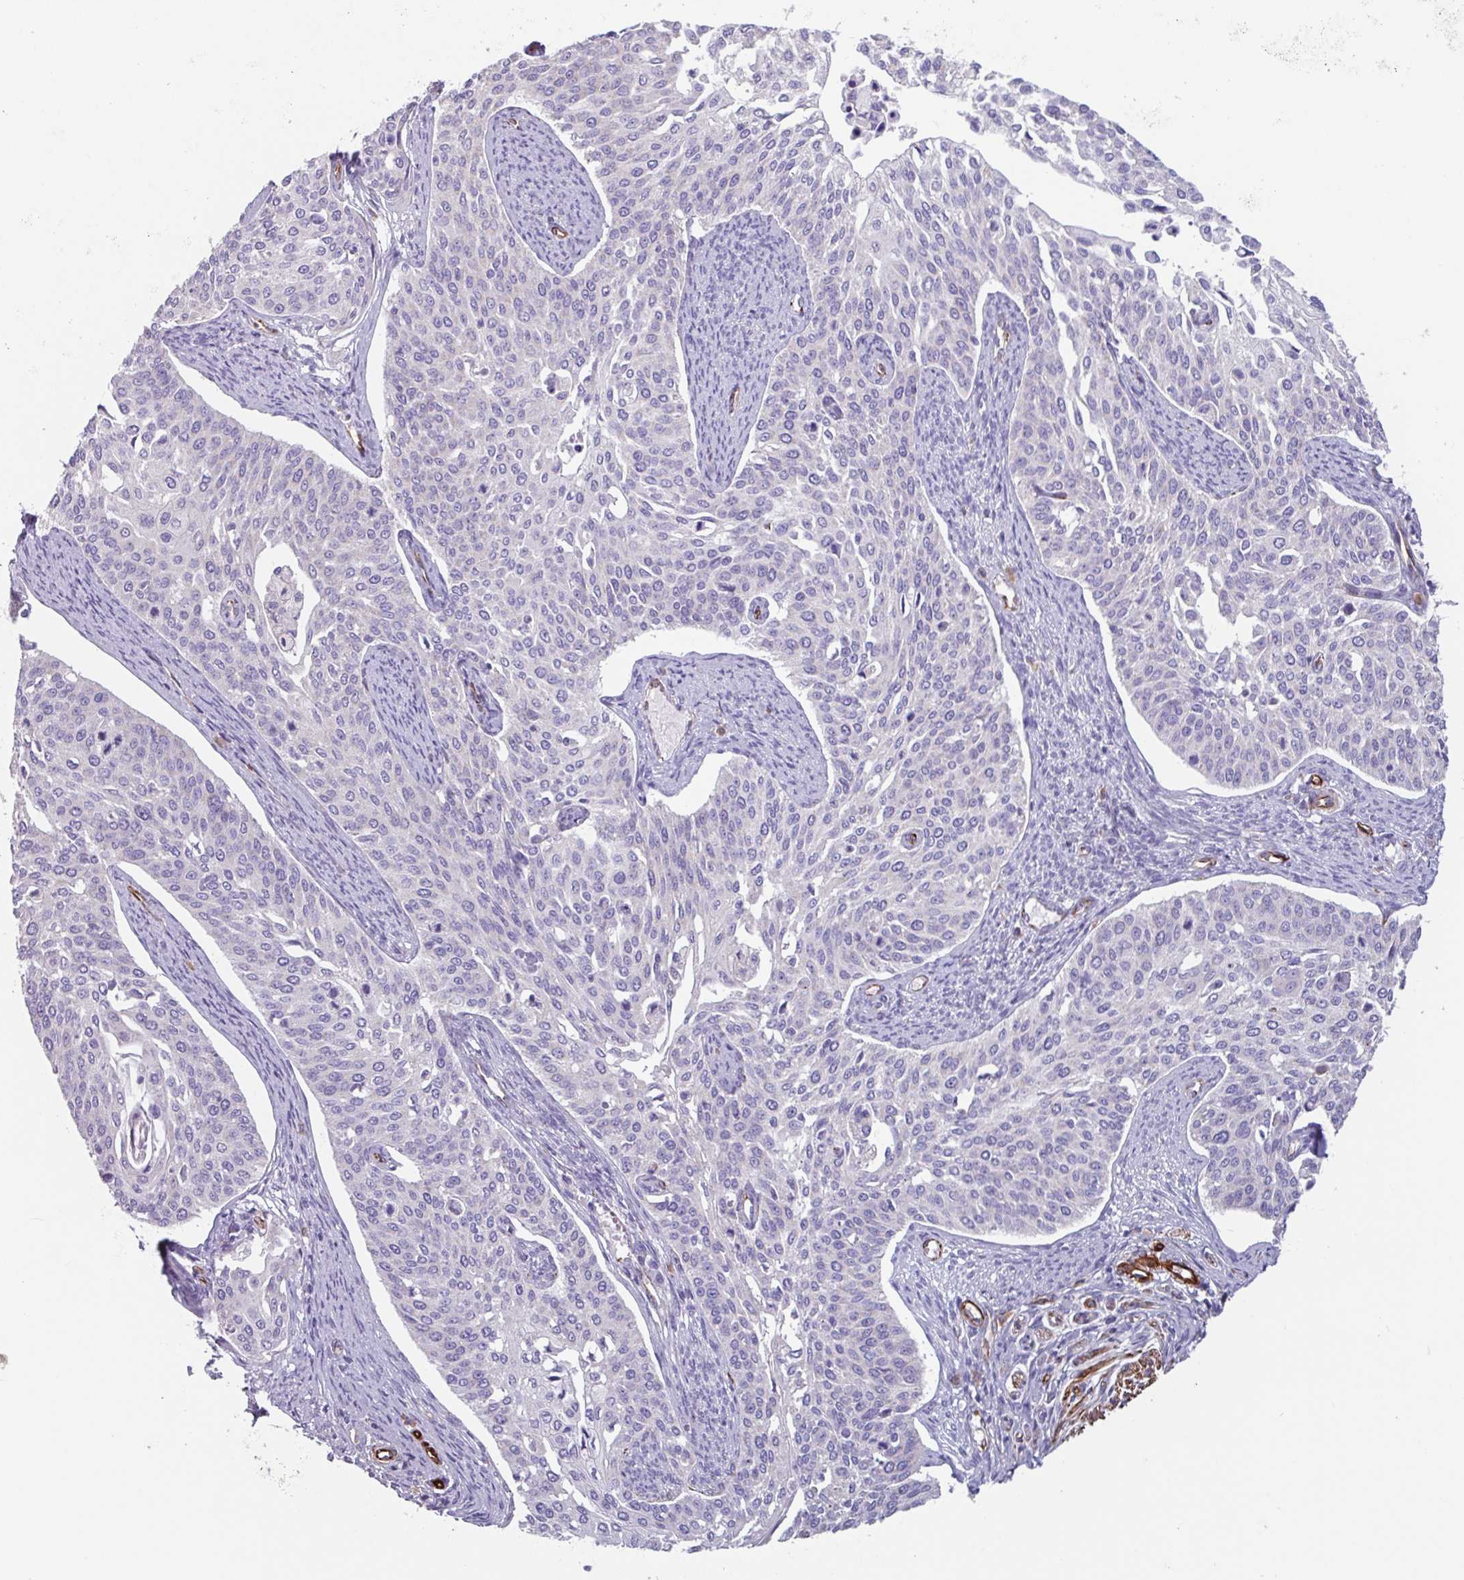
{"staining": {"intensity": "negative", "quantity": "none", "location": "none"}, "tissue": "cervical cancer", "cell_type": "Tumor cells", "image_type": "cancer", "snomed": [{"axis": "morphology", "description": "Squamous cell carcinoma, NOS"}, {"axis": "topography", "description": "Cervix"}], "caption": "Immunohistochemical staining of human cervical cancer reveals no significant expression in tumor cells.", "gene": "BTD", "patient": {"sex": "female", "age": 44}}